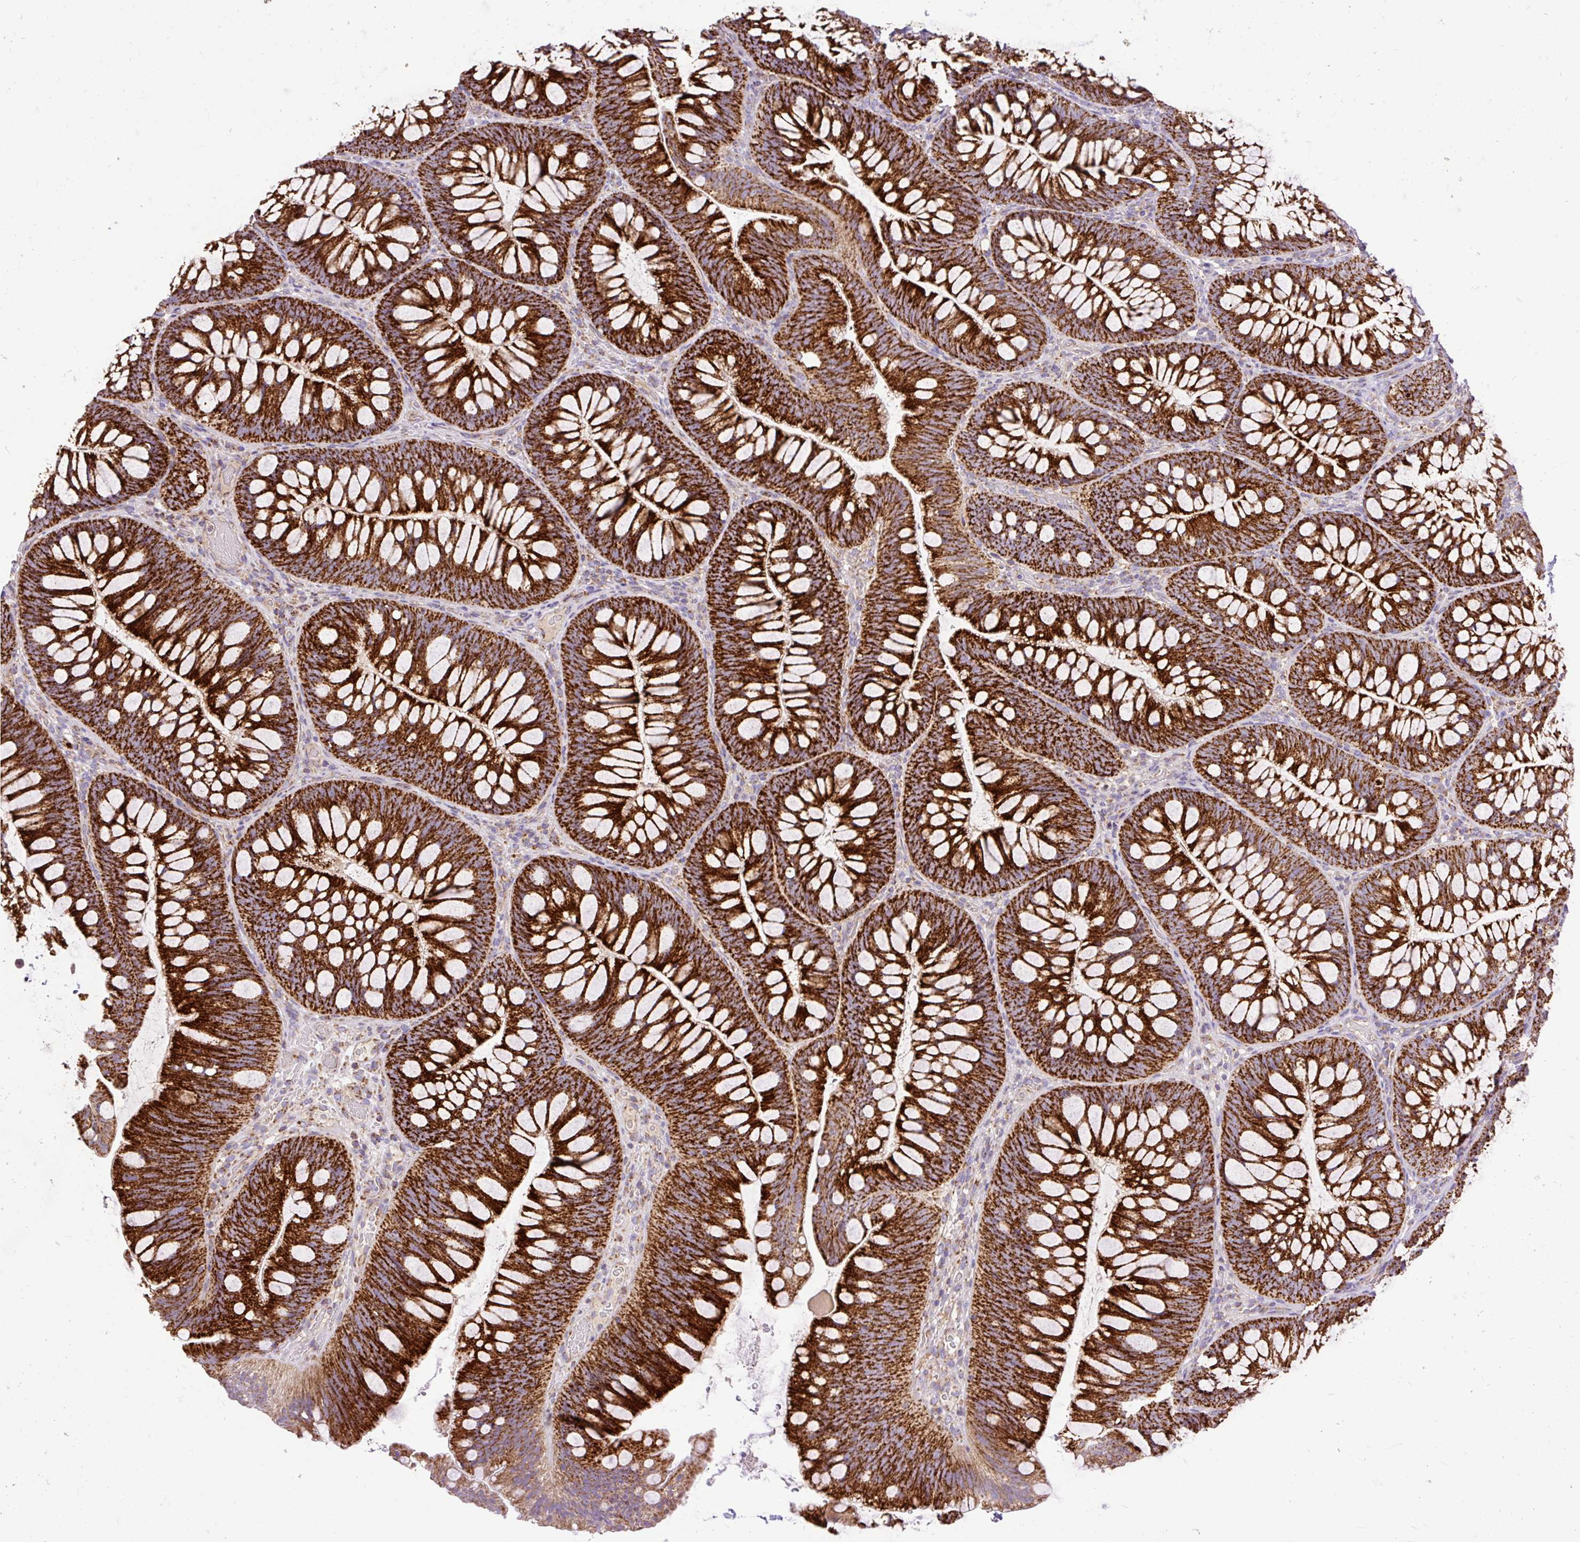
{"staining": {"intensity": "moderate", "quantity": ">75%", "location": "cytoplasmic/membranous"}, "tissue": "colon", "cell_type": "Endothelial cells", "image_type": "normal", "snomed": [{"axis": "morphology", "description": "Normal tissue, NOS"}, {"axis": "morphology", "description": "Adenoma, NOS"}, {"axis": "topography", "description": "Soft tissue"}, {"axis": "topography", "description": "Colon"}], "caption": "Immunohistochemistry (IHC) of benign colon shows medium levels of moderate cytoplasmic/membranous positivity in approximately >75% of endothelial cells. The protein is shown in brown color, while the nuclei are stained blue.", "gene": "TOMM40", "patient": {"sex": "male", "age": 47}}